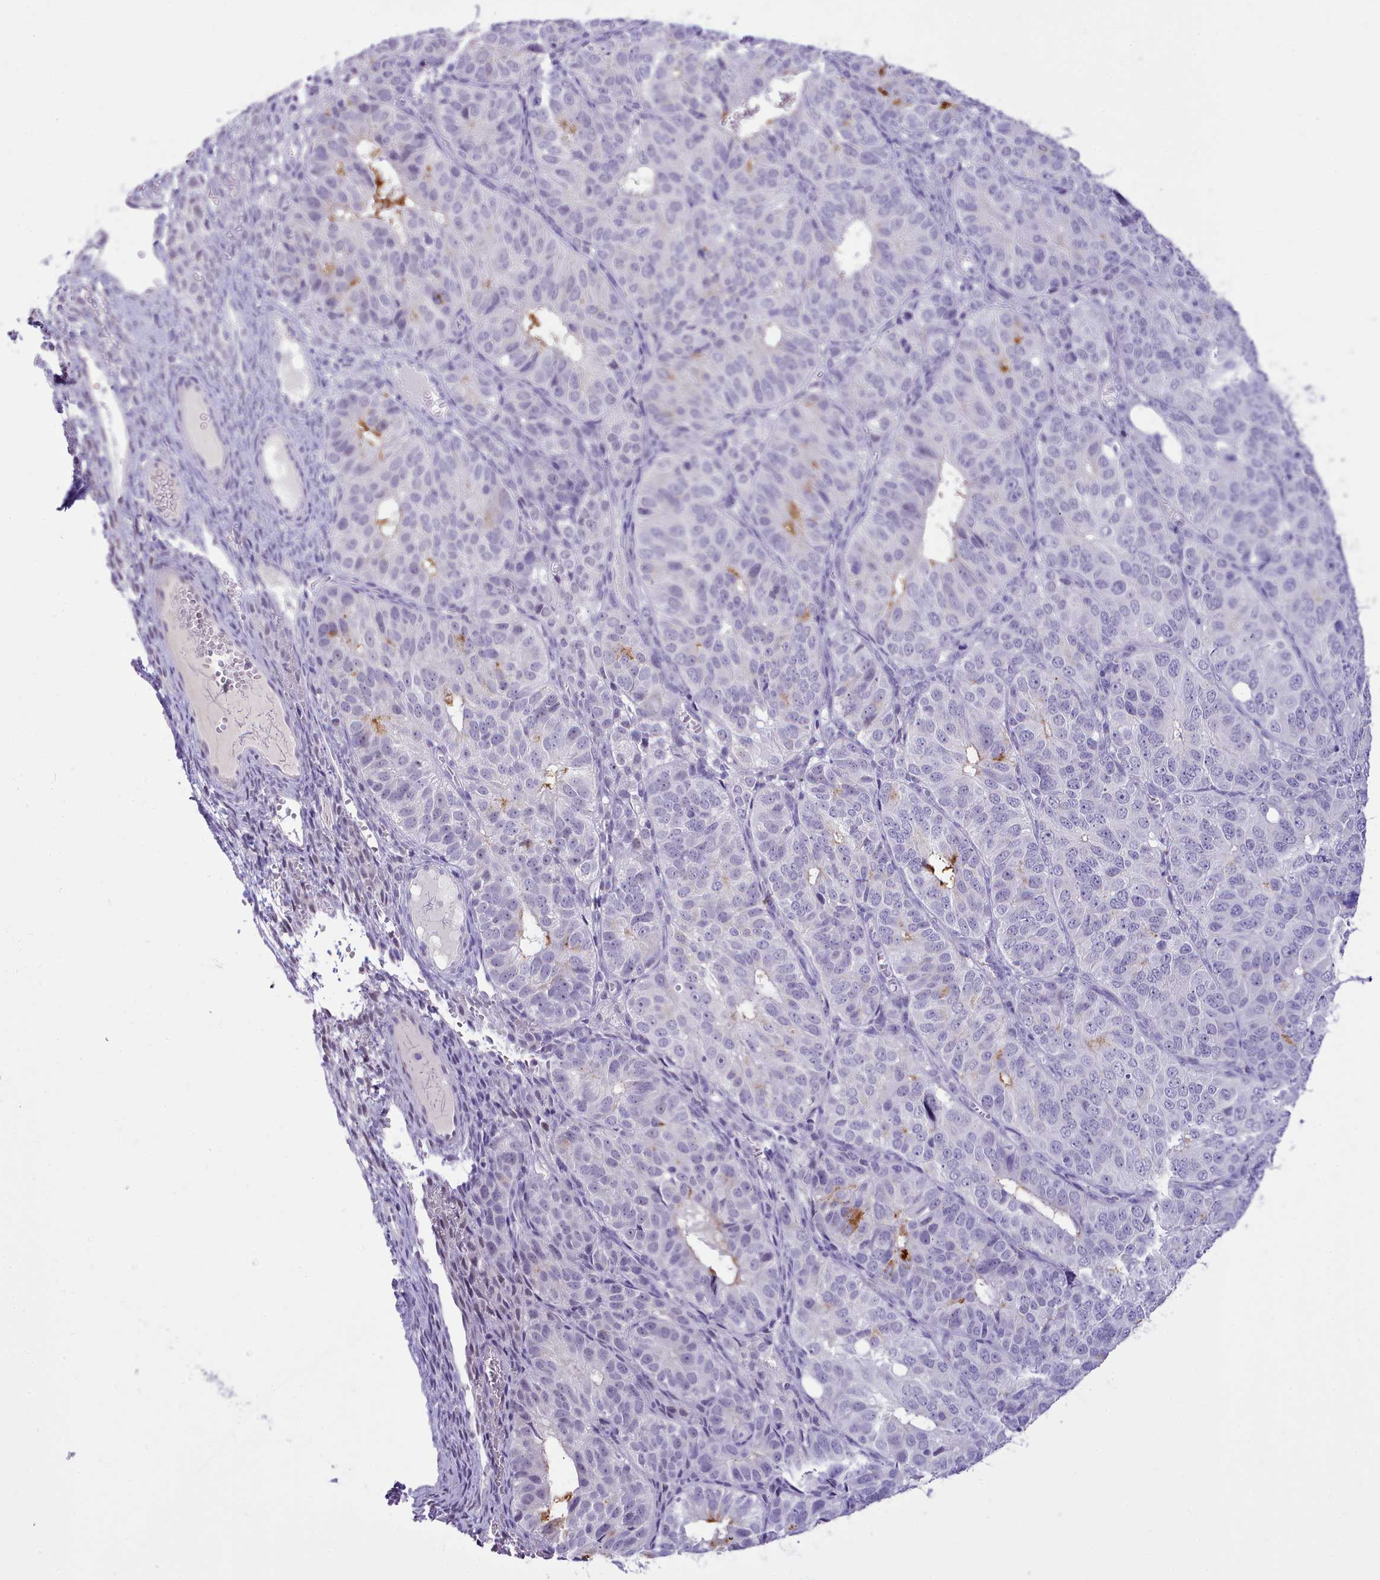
{"staining": {"intensity": "negative", "quantity": "none", "location": "none"}, "tissue": "ovarian cancer", "cell_type": "Tumor cells", "image_type": "cancer", "snomed": [{"axis": "morphology", "description": "Carcinoma, endometroid"}, {"axis": "topography", "description": "Ovary"}], "caption": "Micrograph shows no significant protein staining in tumor cells of ovarian endometroid carcinoma. Nuclei are stained in blue.", "gene": "LRRC37A", "patient": {"sex": "female", "age": 51}}